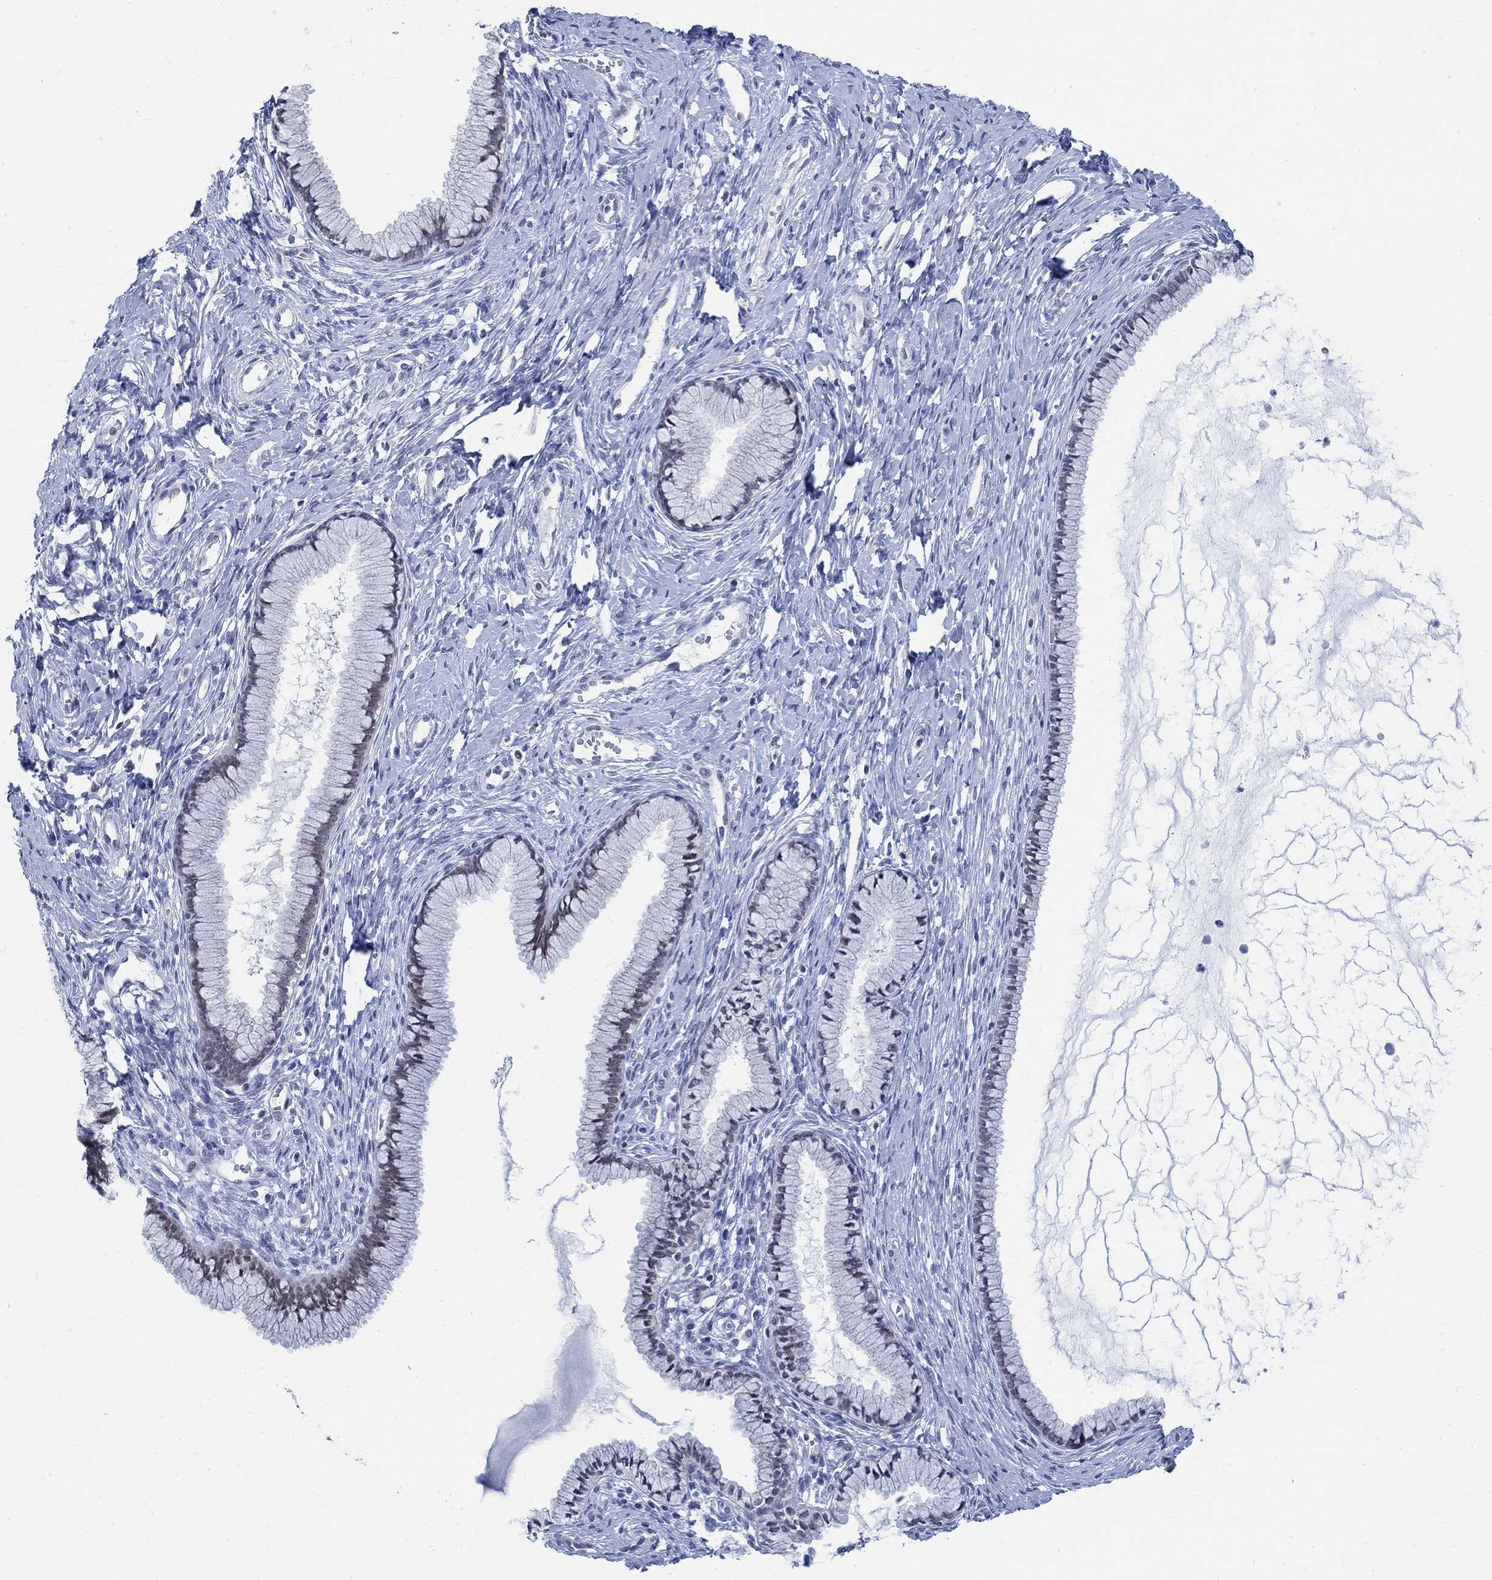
{"staining": {"intensity": "negative", "quantity": "none", "location": "none"}, "tissue": "cervix", "cell_type": "Glandular cells", "image_type": "normal", "snomed": [{"axis": "morphology", "description": "Normal tissue, NOS"}, {"axis": "topography", "description": "Cervix"}], "caption": "The histopathology image shows no staining of glandular cells in normal cervix.", "gene": "DLK1", "patient": {"sex": "female", "age": 40}}